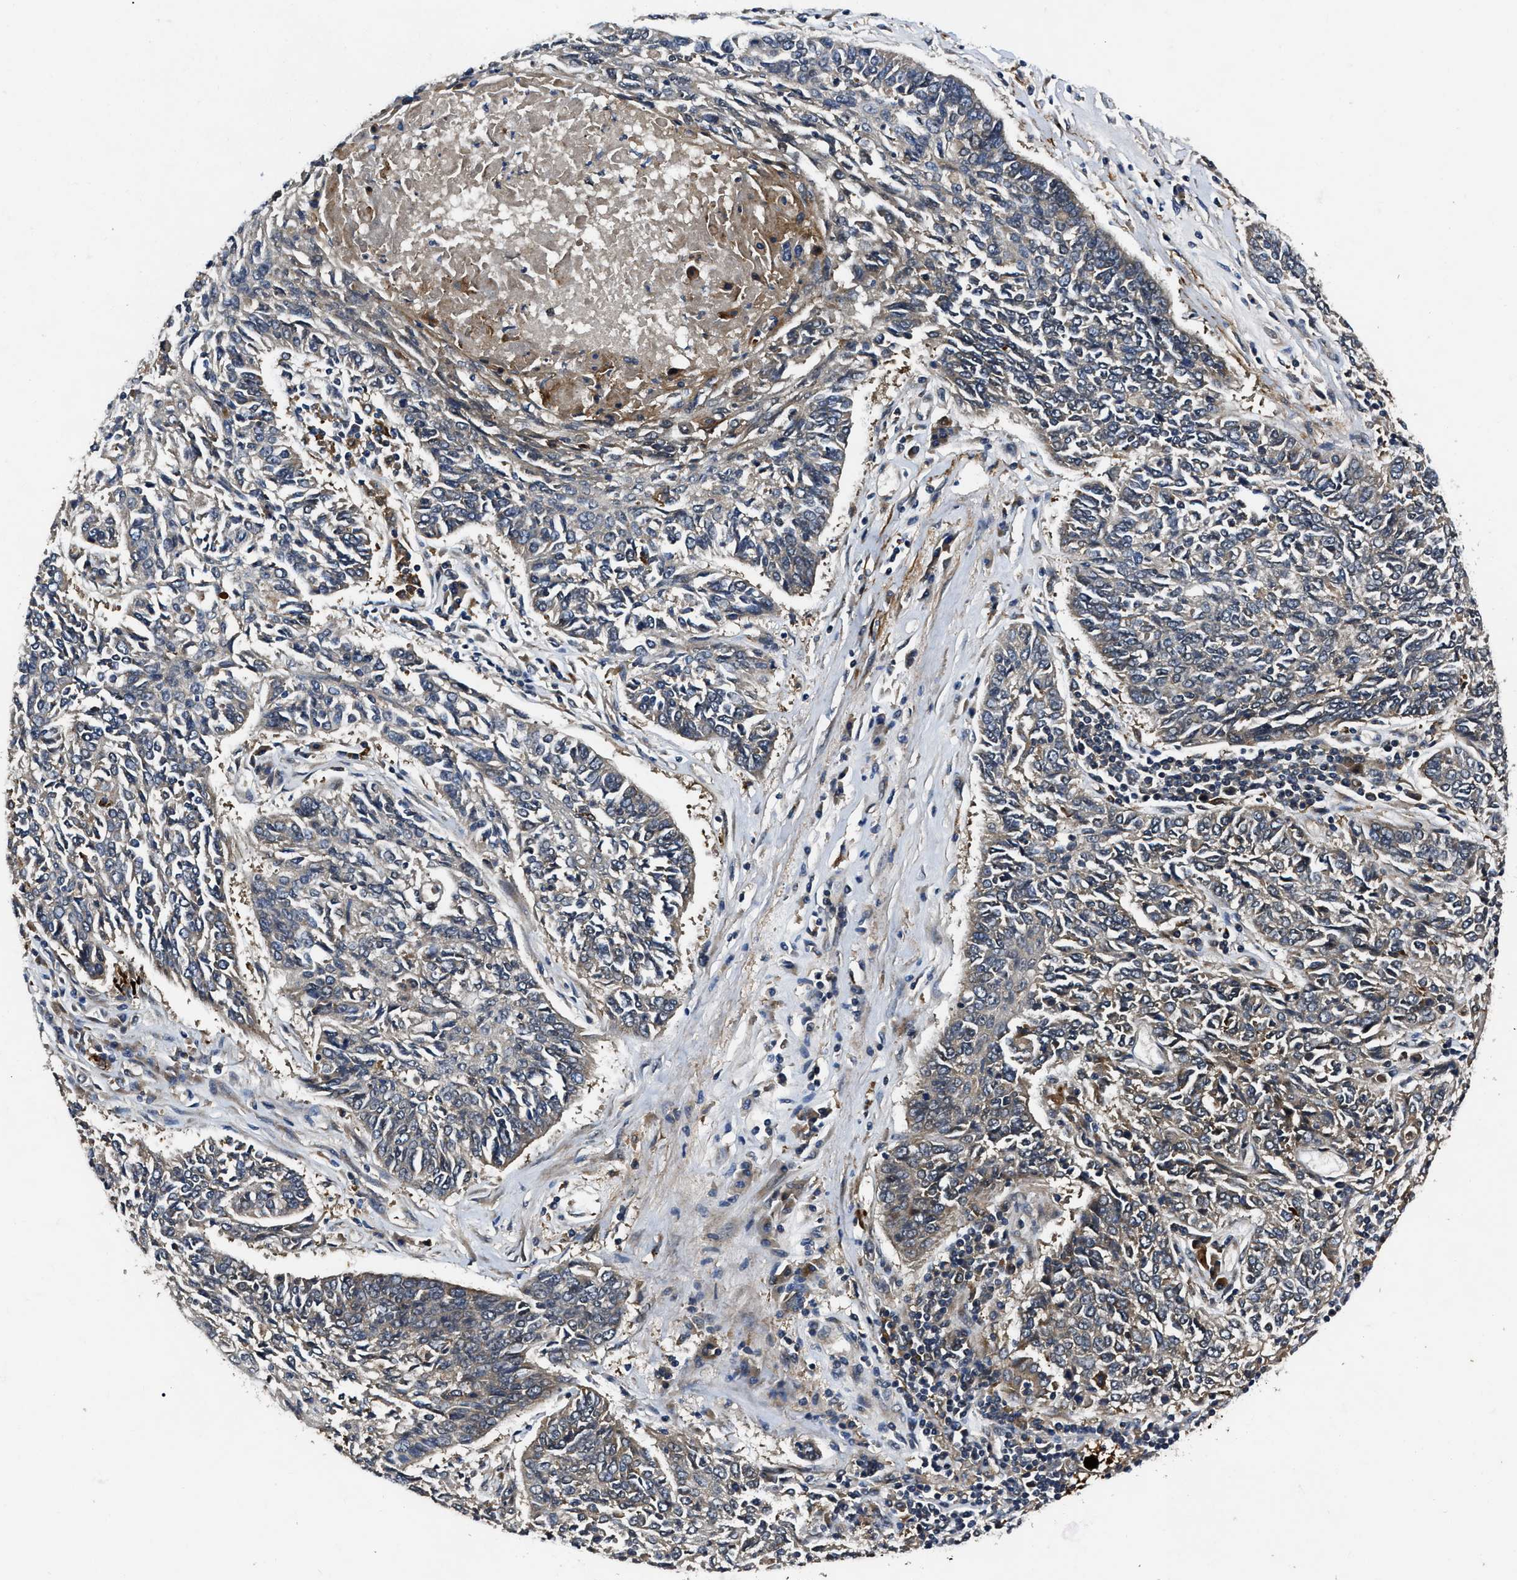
{"staining": {"intensity": "negative", "quantity": "none", "location": "none"}, "tissue": "lung cancer", "cell_type": "Tumor cells", "image_type": "cancer", "snomed": [{"axis": "morphology", "description": "Normal tissue, NOS"}, {"axis": "morphology", "description": "Squamous cell carcinoma, NOS"}, {"axis": "topography", "description": "Cartilage tissue"}, {"axis": "topography", "description": "Bronchus"}, {"axis": "topography", "description": "Lung"}], "caption": "High power microscopy micrograph of an immunohistochemistry (IHC) image of lung cancer (squamous cell carcinoma), revealing no significant staining in tumor cells. (DAB immunohistochemistry (IHC) with hematoxylin counter stain).", "gene": "PPWD1", "patient": {"sex": "female", "age": 49}}